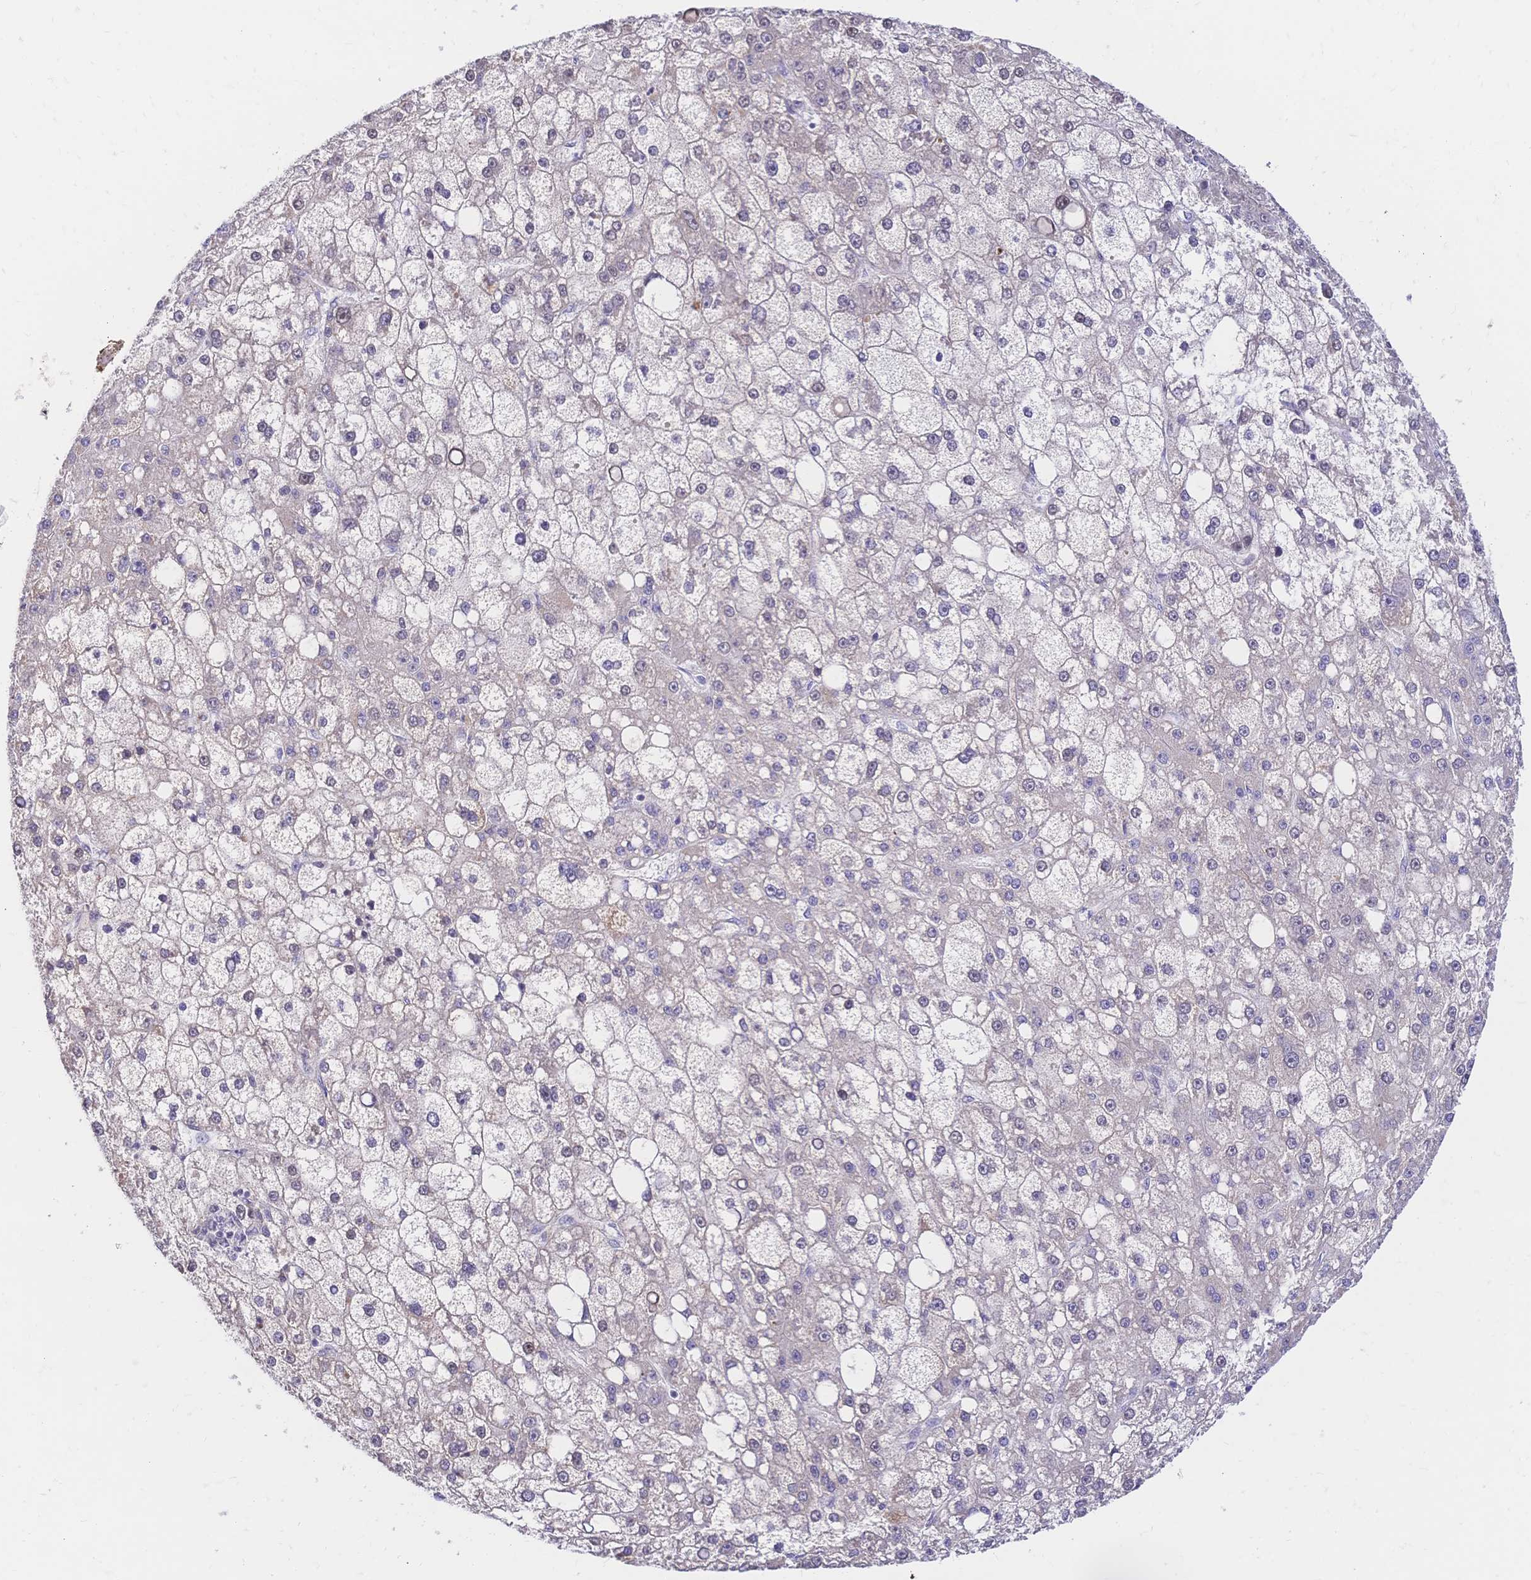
{"staining": {"intensity": "negative", "quantity": "none", "location": "none"}, "tissue": "liver cancer", "cell_type": "Tumor cells", "image_type": "cancer", "snomed": [{"axis": "morphology", "description": "Carcinoma, Hepatocellular, NOS"}, {"axis": "topography", "description": "Liver"}], "caption": "A micrograph of human liver cancer is negative for staining in tumor cells.", "gene": "CLEC18B", "patient": {"sex": "male", "age": 67}}